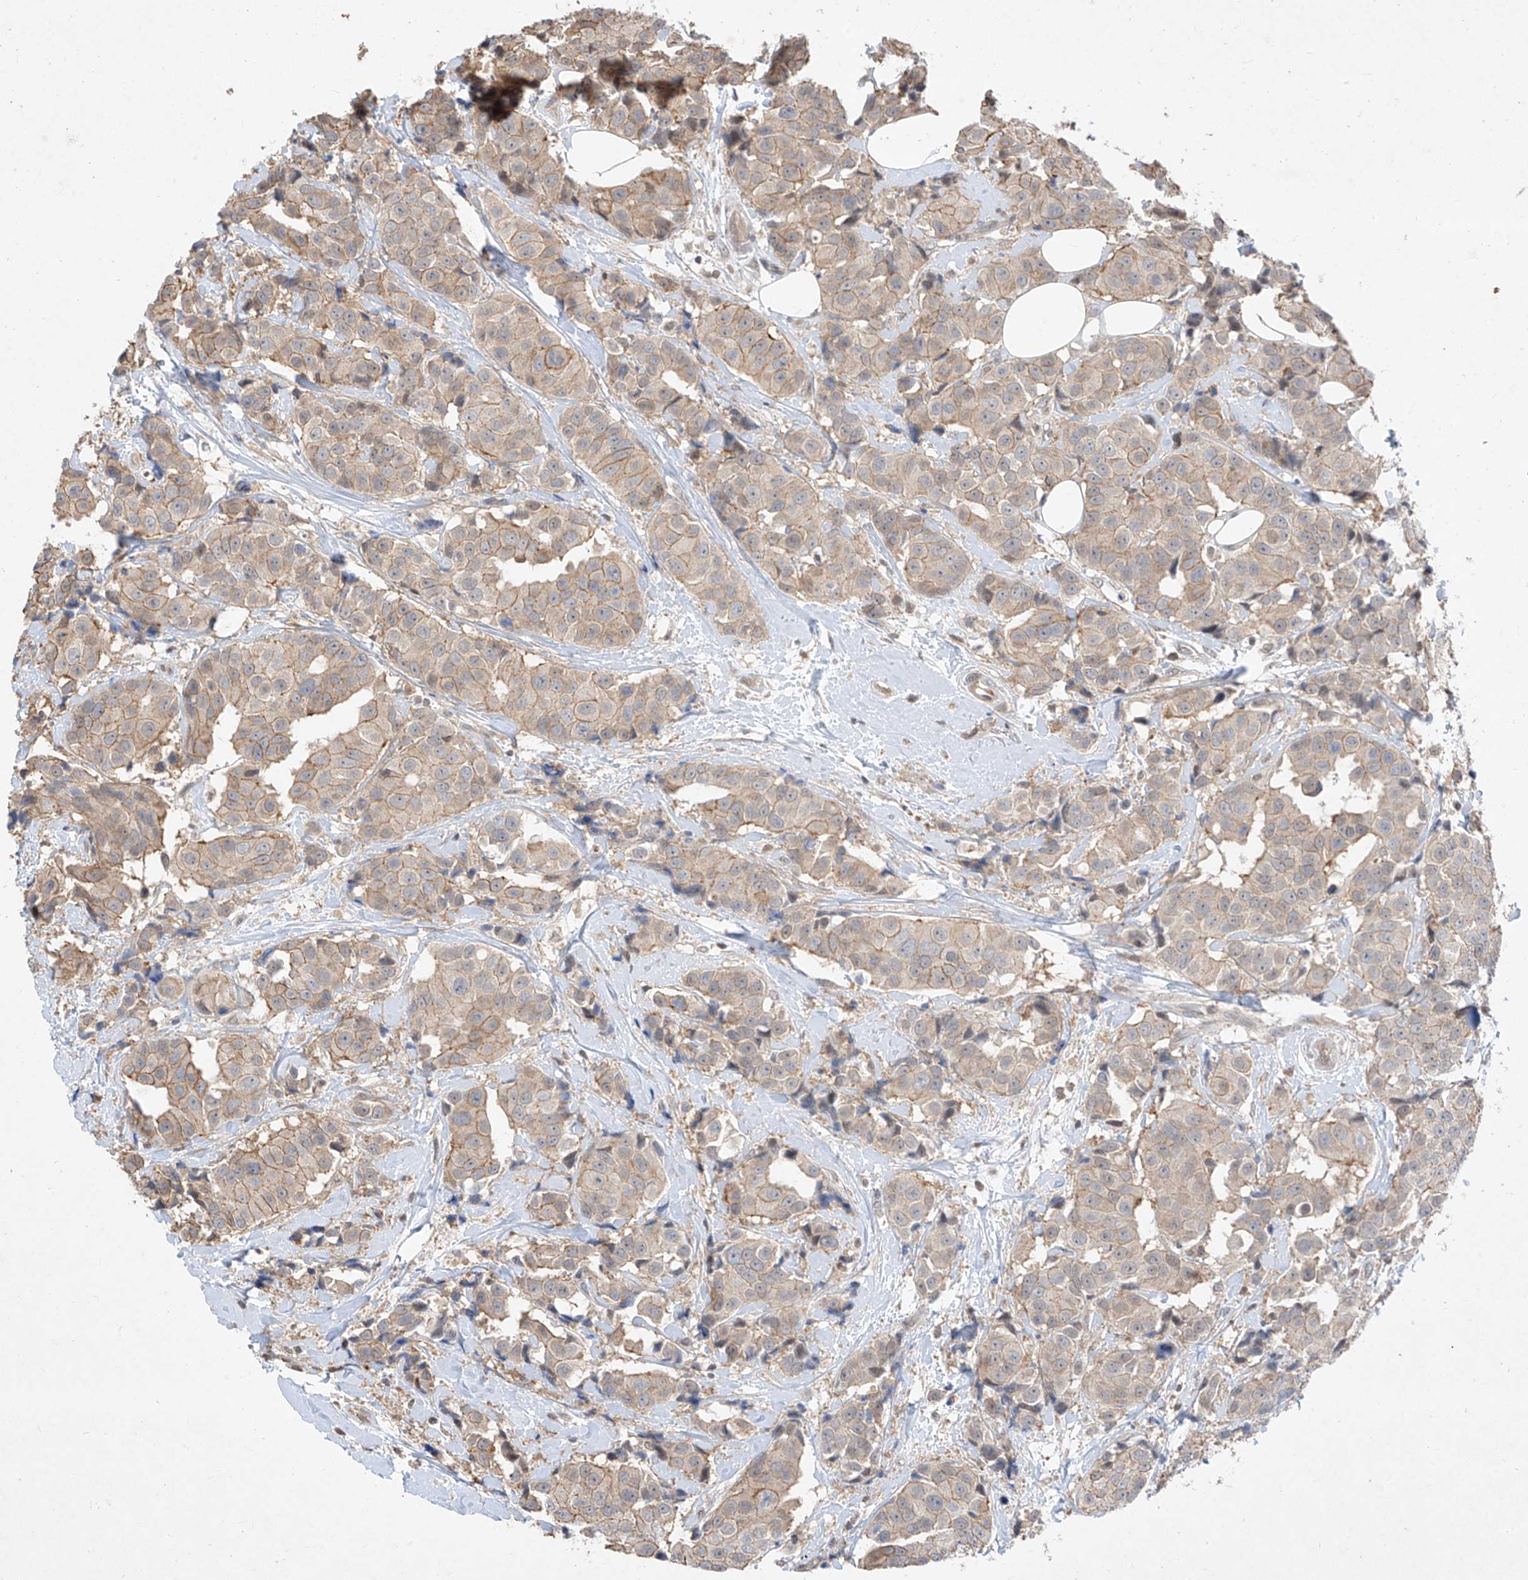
{"staining": {"intensity": "moderate", "quantity": ">75%", "location": "cytoplasmic/membranous"}, "tissue": "breast cancer", "cell_type": "Tumor cells", "image_type": "cancer", "snomed": [{"axis": "morphology", "description": "Normal tissue, NOS"}, {"axis": "morphology", "description": "Duct carcinoma"}, {"axis": "topography", "description": "Breast"}], "caption": "High-power microscopy captured an IHC micrograph of breast invasive ductal carcinoma, revealing moderate cytoplasmic/membranous expression in approximately >75% of tumor cells.", "gene": "ZNF358", "patient": {"sex": "female", "age": 39}}